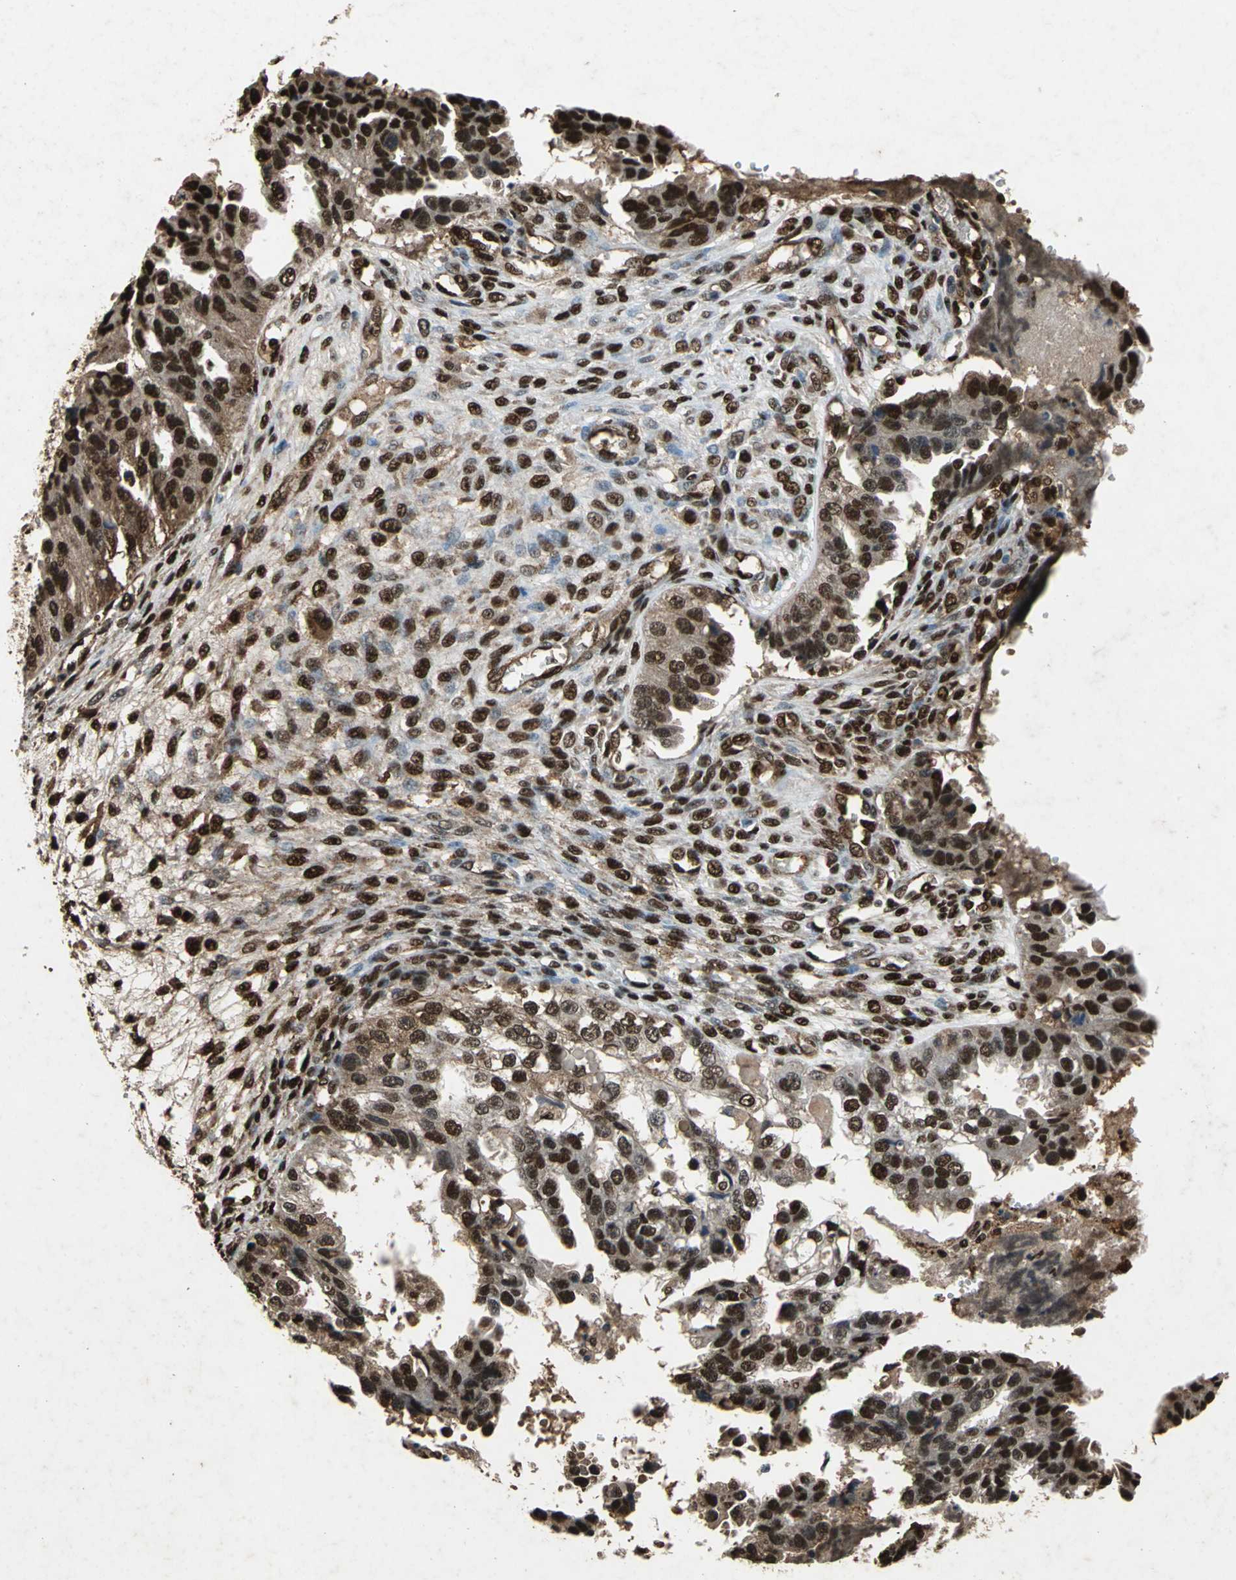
{"staining": {"intensity": "strong", "quantity": ">75%", "location": "nuclear"}, "tissue": "ovarian cancer", "cell_type": "Tumor cells", "image_type": "cancer", "snomed": [{"axis": "morphology", "description": "Cystadenocarcinoma, serous, NOS"}, {"axis": "topography", "description": "Ovary"}], "caption": "The immunohistochemical stain labels strong nuclear staining in tumor cells of ovarian serous cystadenocarcinoma tissue.", "gene": "ANP32A", "patient": {"sex": "female", "age": 58}}